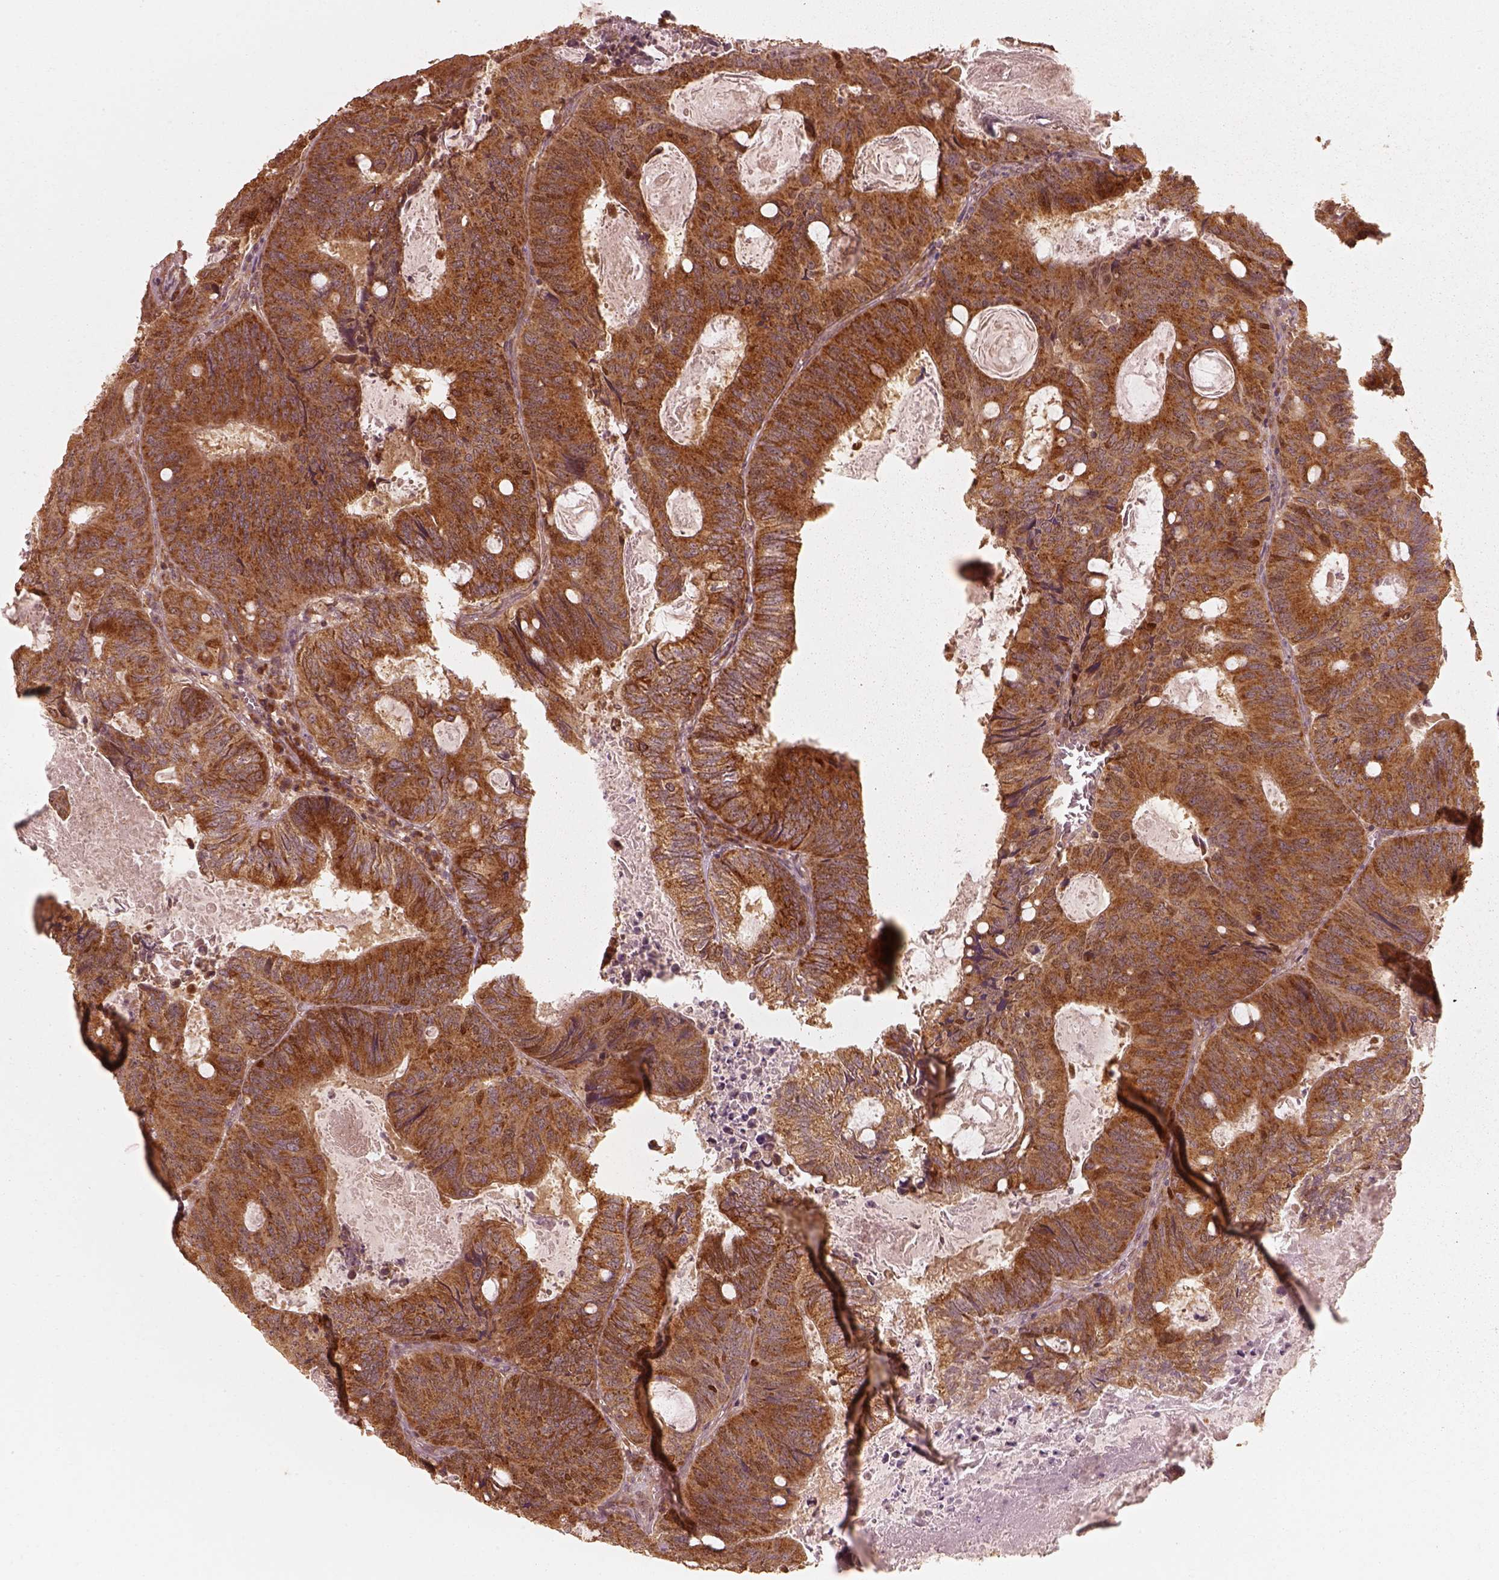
{"staining": {"intensity": "strong", "quantity": ">75%", "location": "cytoplasmic/membranous"}, "tissue": "colorectal cancer", "cell_type": "Tumor cells", "image_type": "cancer", "snomed": [{"axis": "morphology", "description": "Adenocarcinoma, NOS"}, {"axis": "topography", "description": "Colon"}], "caption": "An immunohistochemistry micrograph of tumor tissue is shown. Protein staining in brown shows strong cytoplasmic/membranous positivity in colorectal cancer (adenocarcinoma) within tumor cells. The staining was performed using DAB (3,3'-diaminobenzidine) to visualize the protein expression in brown, while the nuclei were stained in blue with hematoxylin (Magnification: 20x).", "gene": "DNAJC25", "patient": {"sex": "male", "age": 67}}